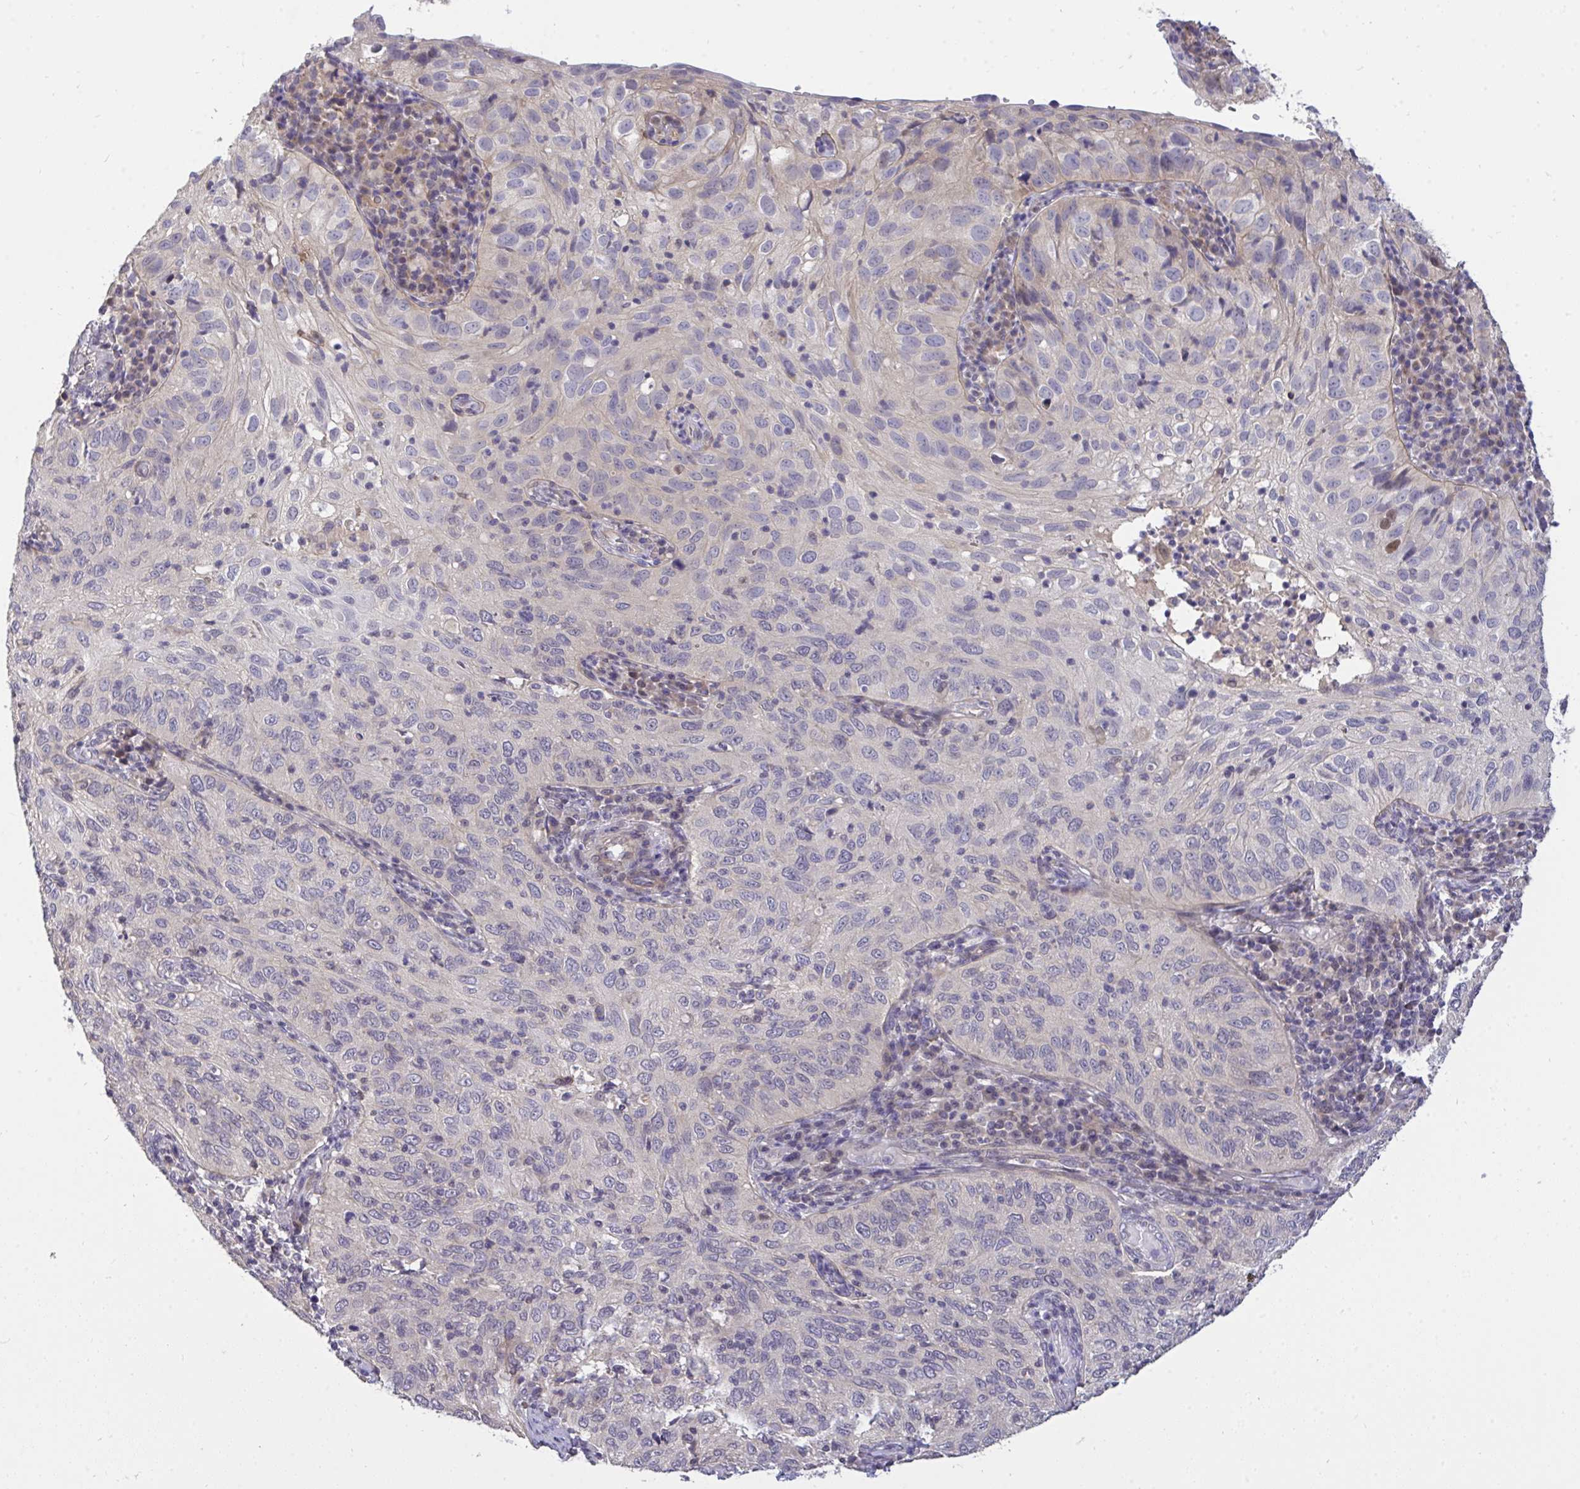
{"staining": {"intensity": "negative", "quantity": "none", "location": "none"}, "tissue": "cervical cancer", "cell_type": "Tumor cells", "image_type": "cancer", "snomed": [{"axis": "morphology", "description": "Squamous cell carcinoma, NOS"}, {"axis": "topography", "description": "Cervix"}], "caption": "Immunohistochemistry (IHC) of human cervical squamous cell carcinoma reveals no positivity in tumor cells. Nuclei are stained in blue.", "gene": "C19orf54", "patient": {"sex": "female", "age": 52}}